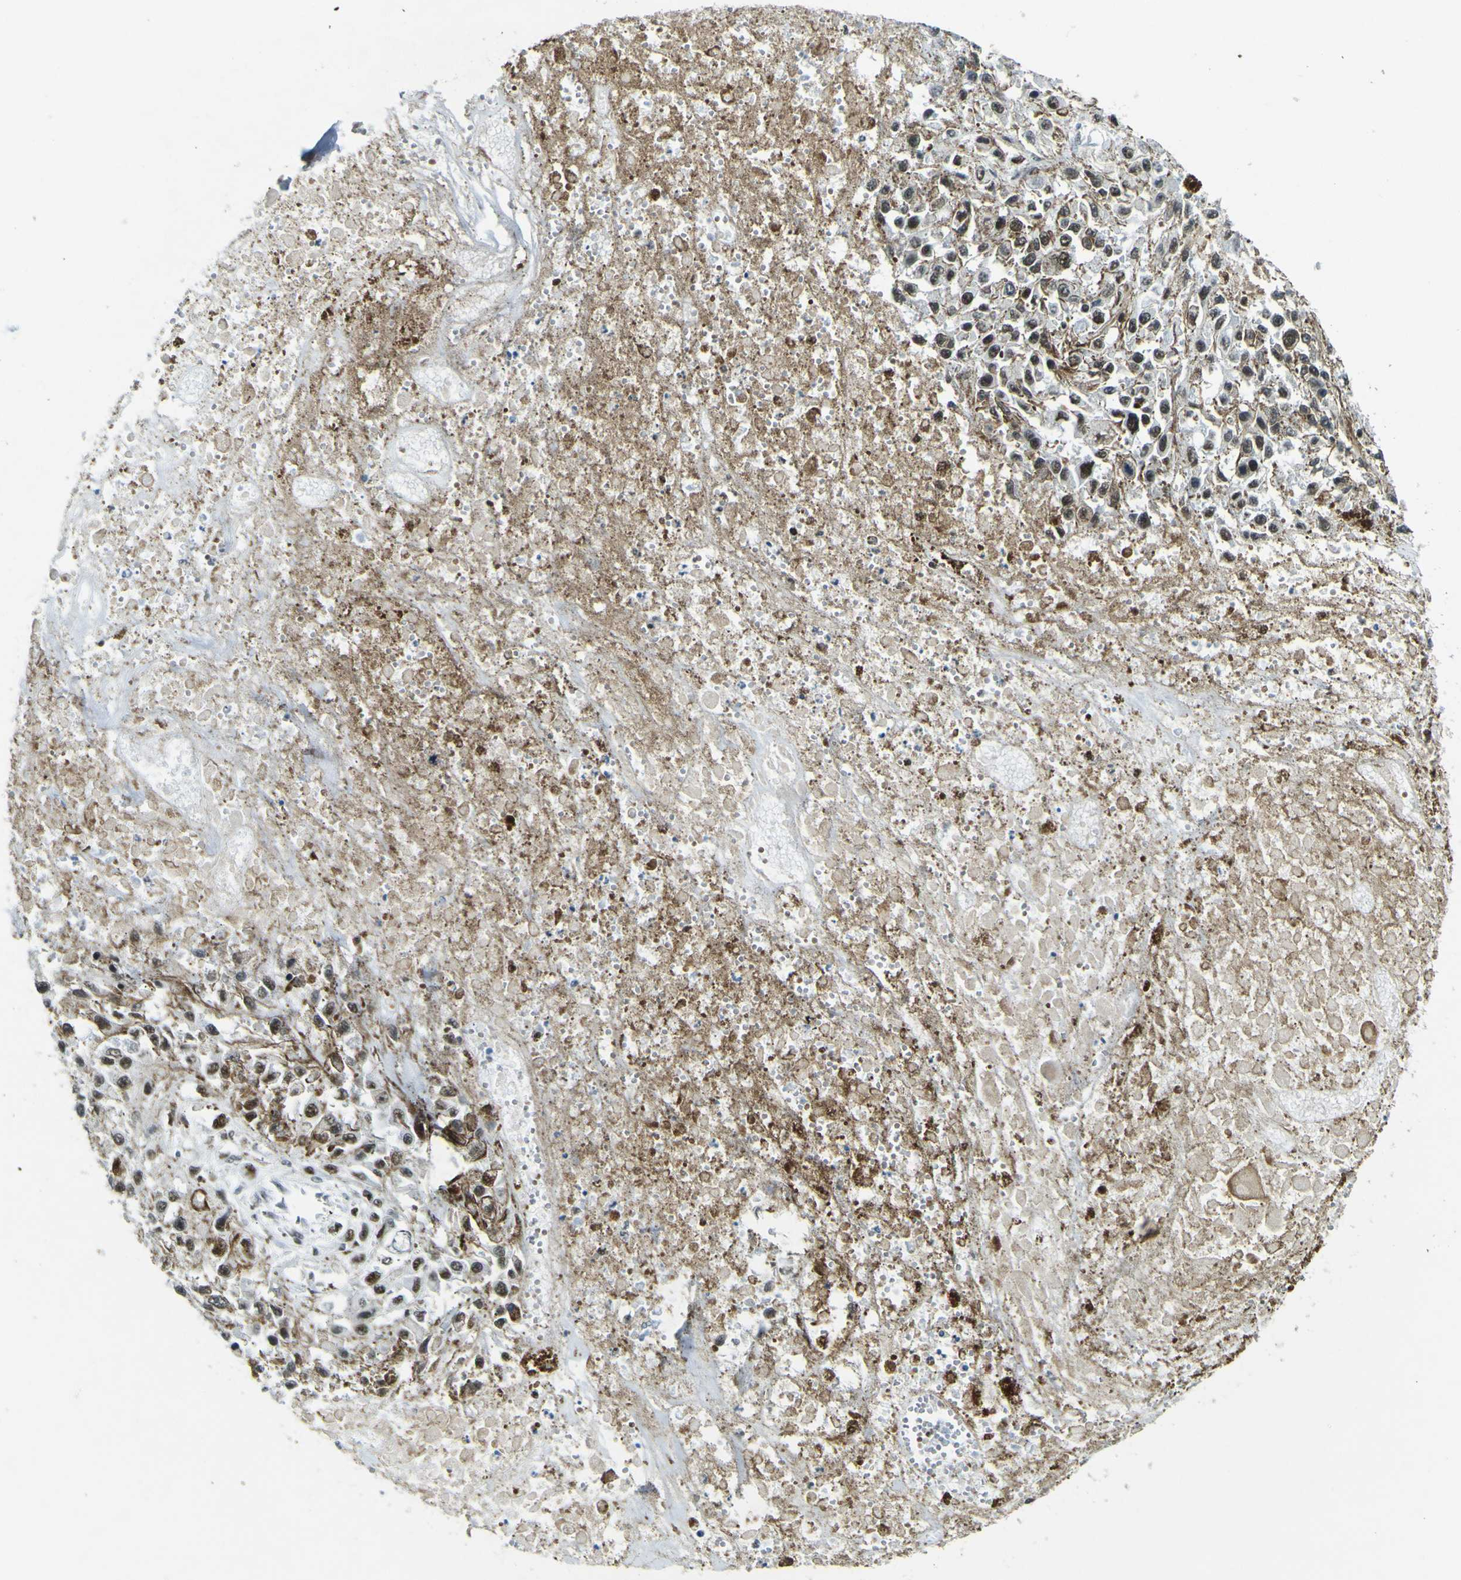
{"staining": {"intensity": "moderate", "quantity": "25%-75%", "location": "nuclear"}, "tissue": "melanoma", "cell_type": "Tumor cells", "image_type": "cancer", "snomed": [{"axis": "morphology", "description": "Malignant melanoma, Metastatic site"}, {"axis": "topography", "description": "Lymph node"}], "caption": "IHC of human malignant melanoma (metastatic site) displays medium levels of moderate nuclear expression in approximately 25%-75% of tumor cells. Nuclei are stained in blue.", "gene": "CEBPG", "patient": {"sex": "male", "age": 59}}